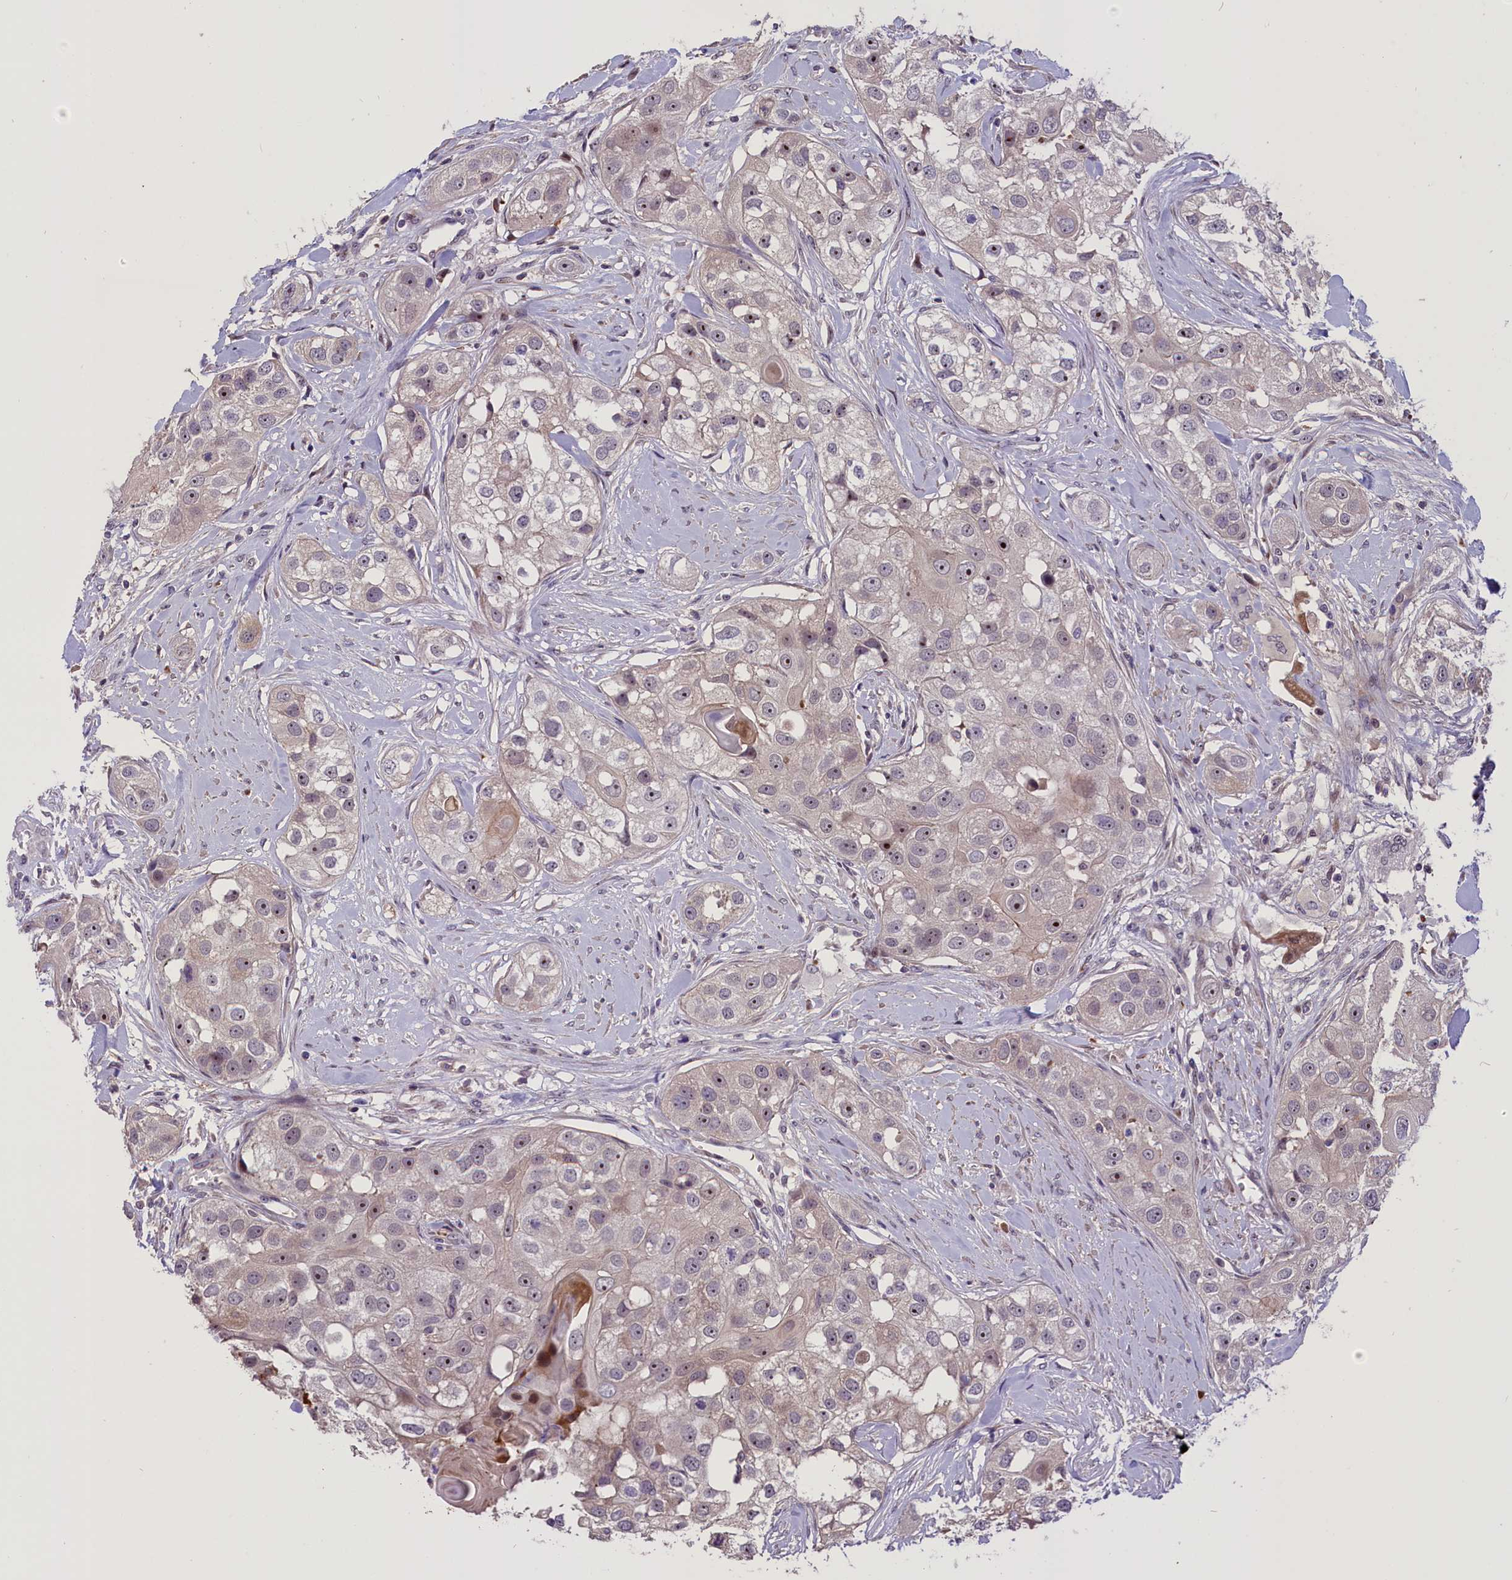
{"staining": {"intensity": "weak", "quantity": "<25%", "location": "nuclear"}, "tissue": "head and neck cancer", "cell_type": "Tumor cells", "image_type": "cancer", "snomed": [{"axis": "morphology", "description": "Normal tissue, NOS"}, {"axis": "morphology", "description": "Squamous cell carcinoma, NOS"}, {"axis": "topography", "description": "Skeletal muscle"}, {"axis": "topography", "description": "Head-Neck"}], "caption": "The micrograph displays no significant positivity in tumor cells of head and neck squamous cell carcinoma.", "gene": "ENHO", "patient": {"sex": "male", "age": 51}}